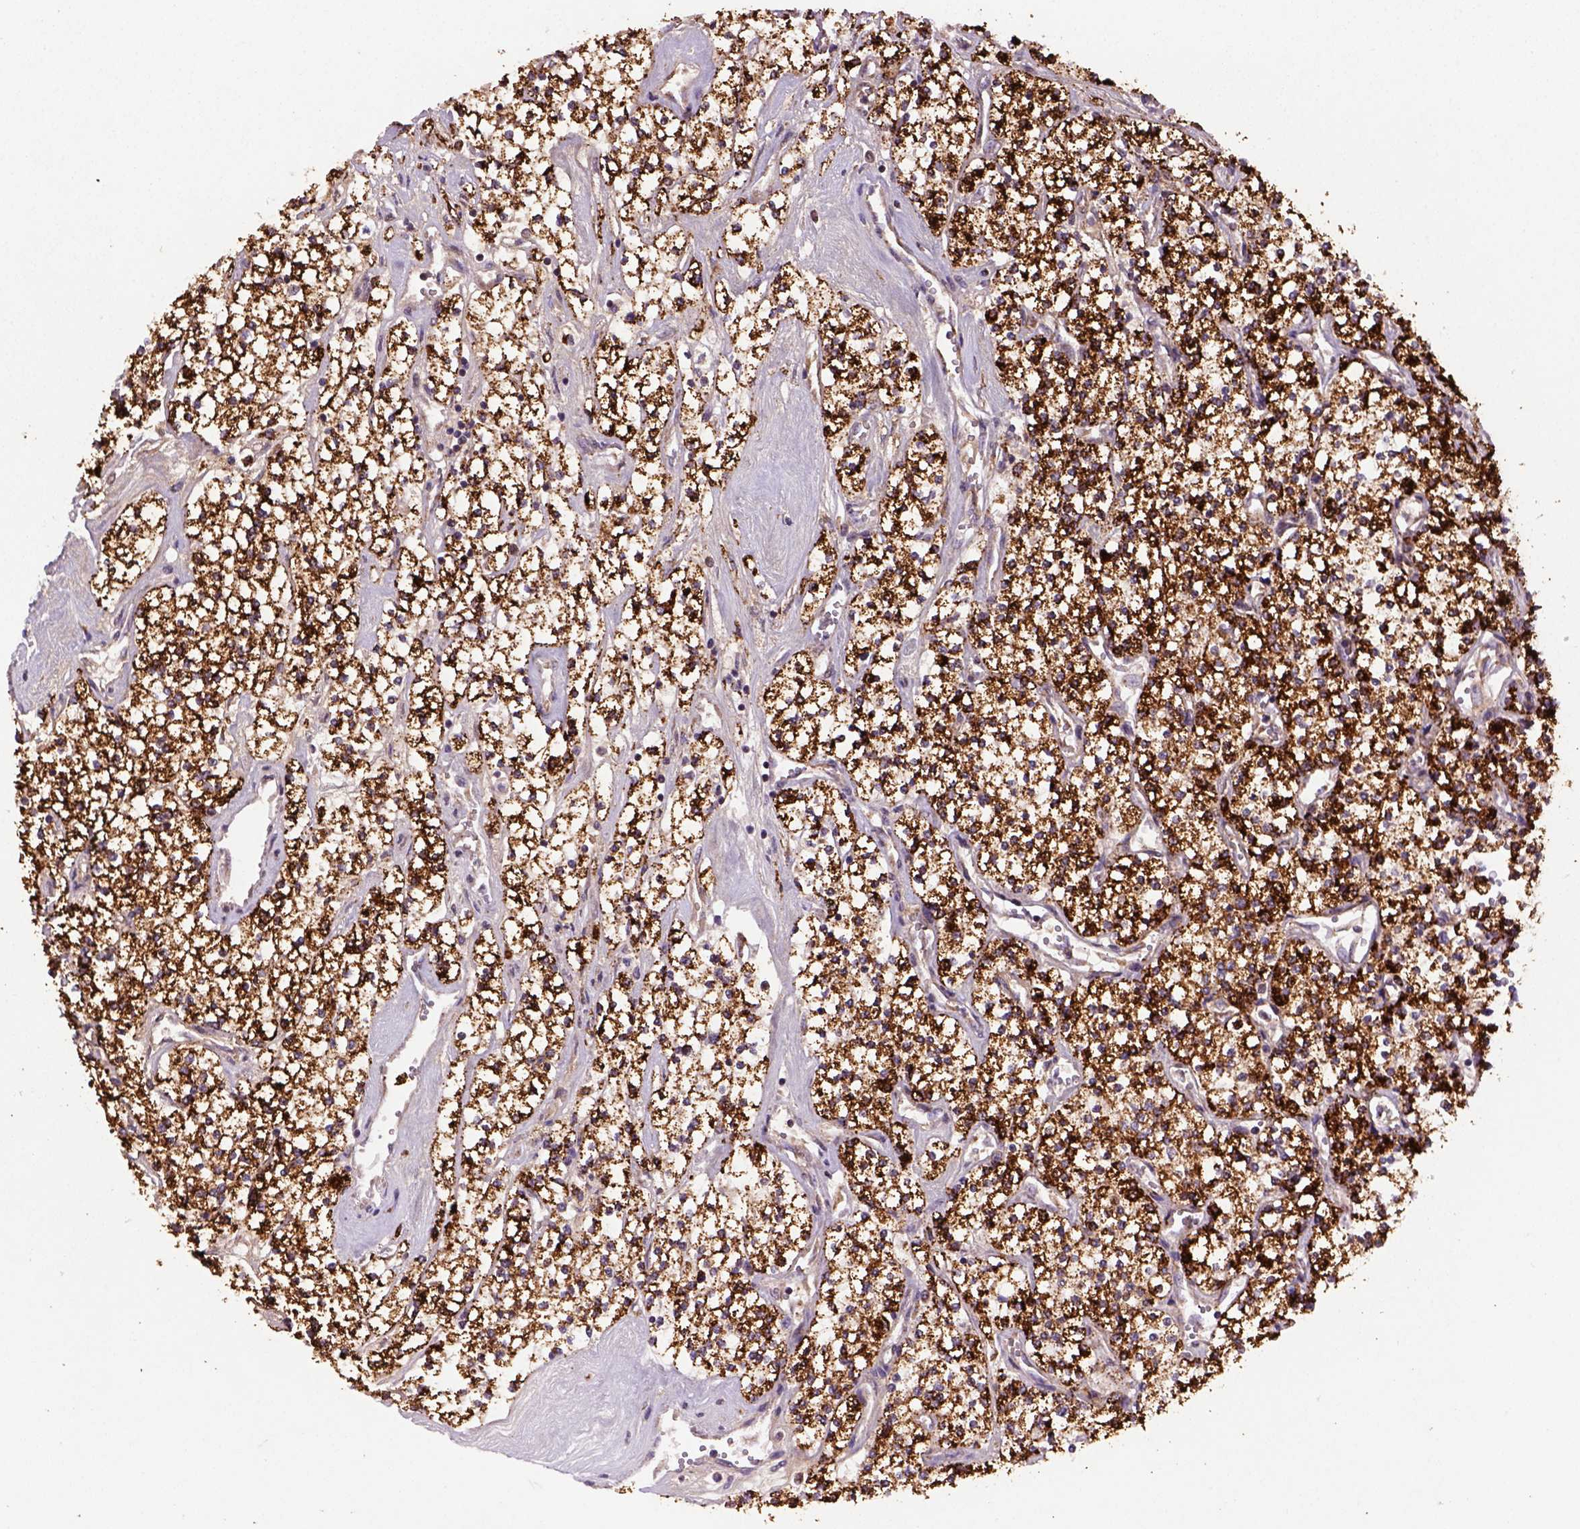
{"staining": {"intensity": "strong", "quantity": ">75%", "location": "cytoplasmic/membranous"}, "tissue": "renal cancer", "cell_type": "Tumor cells", "image_type": "cancer", "snomed": [{"axis": "morphology", "description": "Adenocarcinoma, NOS"}, {"axis": "topography", "description": "Kidney"}], "caption": "Renal adenocarcinoma tissue reveals strong cytoplasmic/membranous staining in about >75% of tumor cells, visualized by immunohistochemistry. Nuclei are stained in blue.", "gene": "FZD7", "patient": {"sex": "male", "age": 80}}